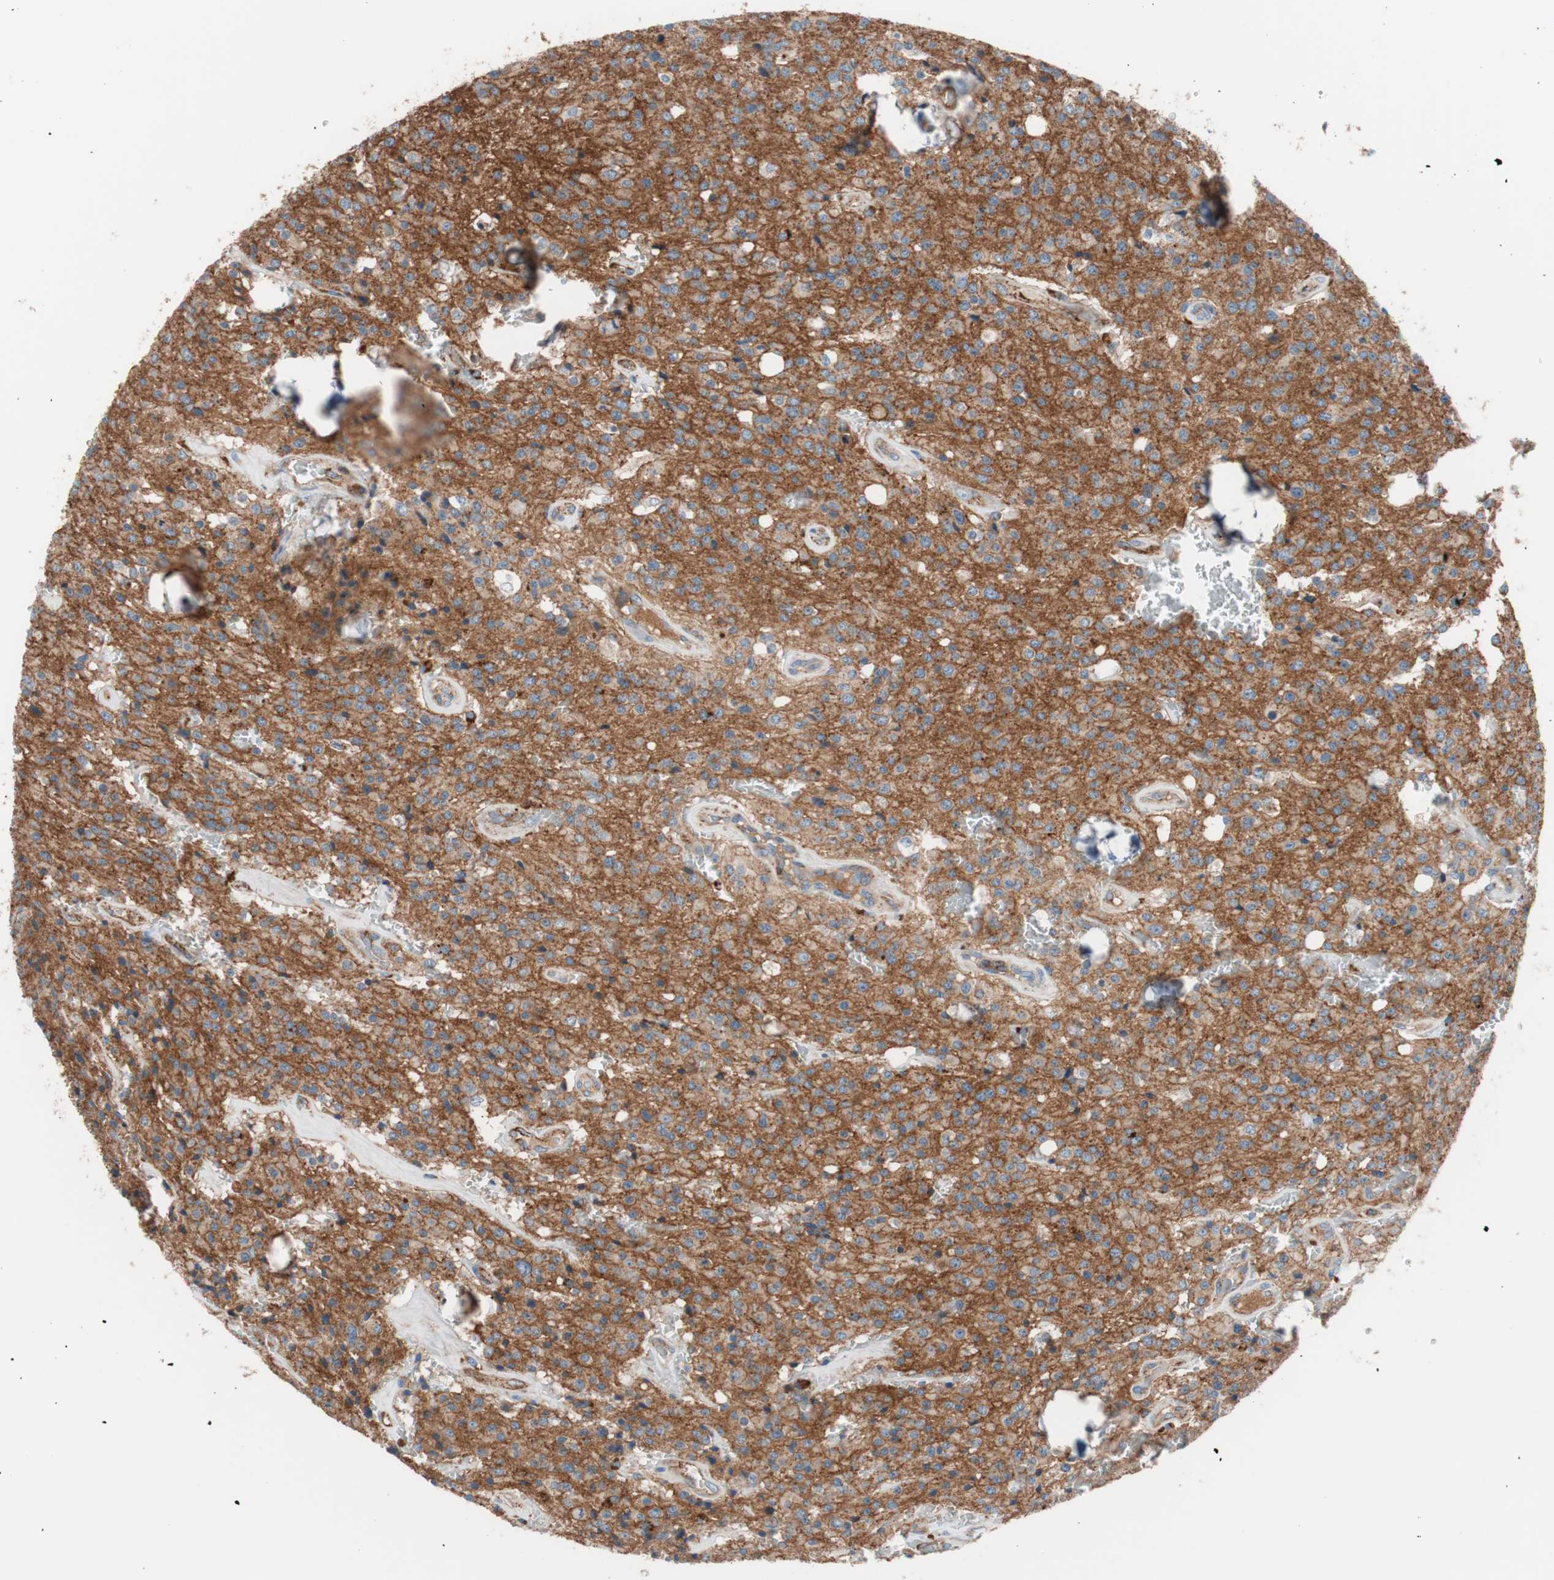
{"staining": {"intensity": "strong", "quantity": ">75%", "location": "cytoplasmic/membranous"}, "tissue": "glioma", "cell_type": "Tumor cells", "image_type": "cancer", "snomed": [{"axis": "morphology", "description": "Glioma, malignant, Low grade"}, {"axis": "topography", "description": "Brain"}], "caption": "Glioma stained with a brown dye reveals strong cytoplasmic/membranous positive expression in approximately >75% of tumor cells.", "gene": "FLOT2", "patient": {"sex": "male", "age": 58}}